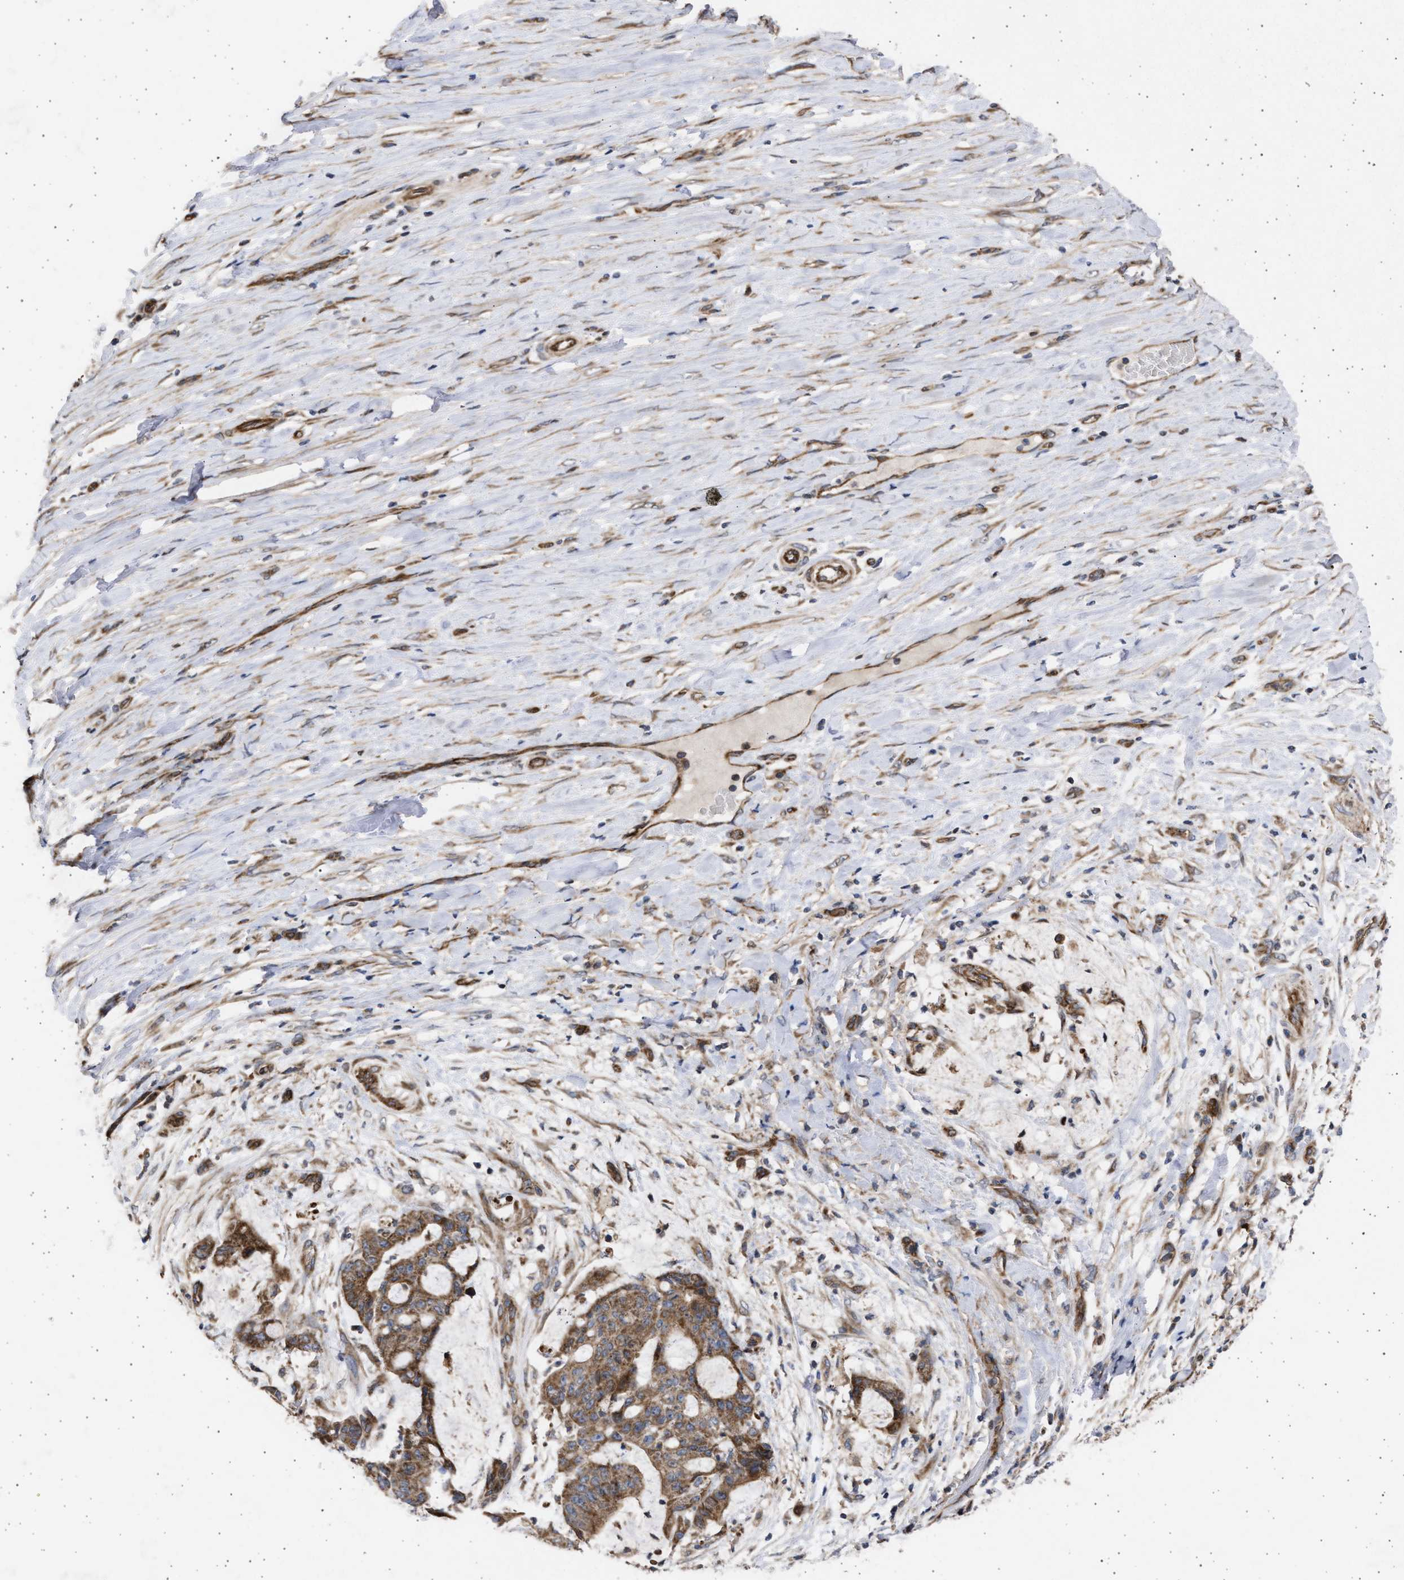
{"staining": {"intensity": "strong", "quantity": ">75%", "location": "cytoplasmic/membranous"}, "tissue": "liver cancer", "cell_type": "Tumor cells", "image_type": "cancer", "snomed": [{"axis": "morphology", "description": "Cholangiocarcinoma"}, {"axis": "topography", "description": "Liver"}], "caption": "Approximately >75% of tumor cells in liver cancer show strong cytoplasmic/membranous protein positivity as visualized by brown immunohistochemical staining.", "gene": "TTC19", "patient": {"sex": "female", "age": 73}}